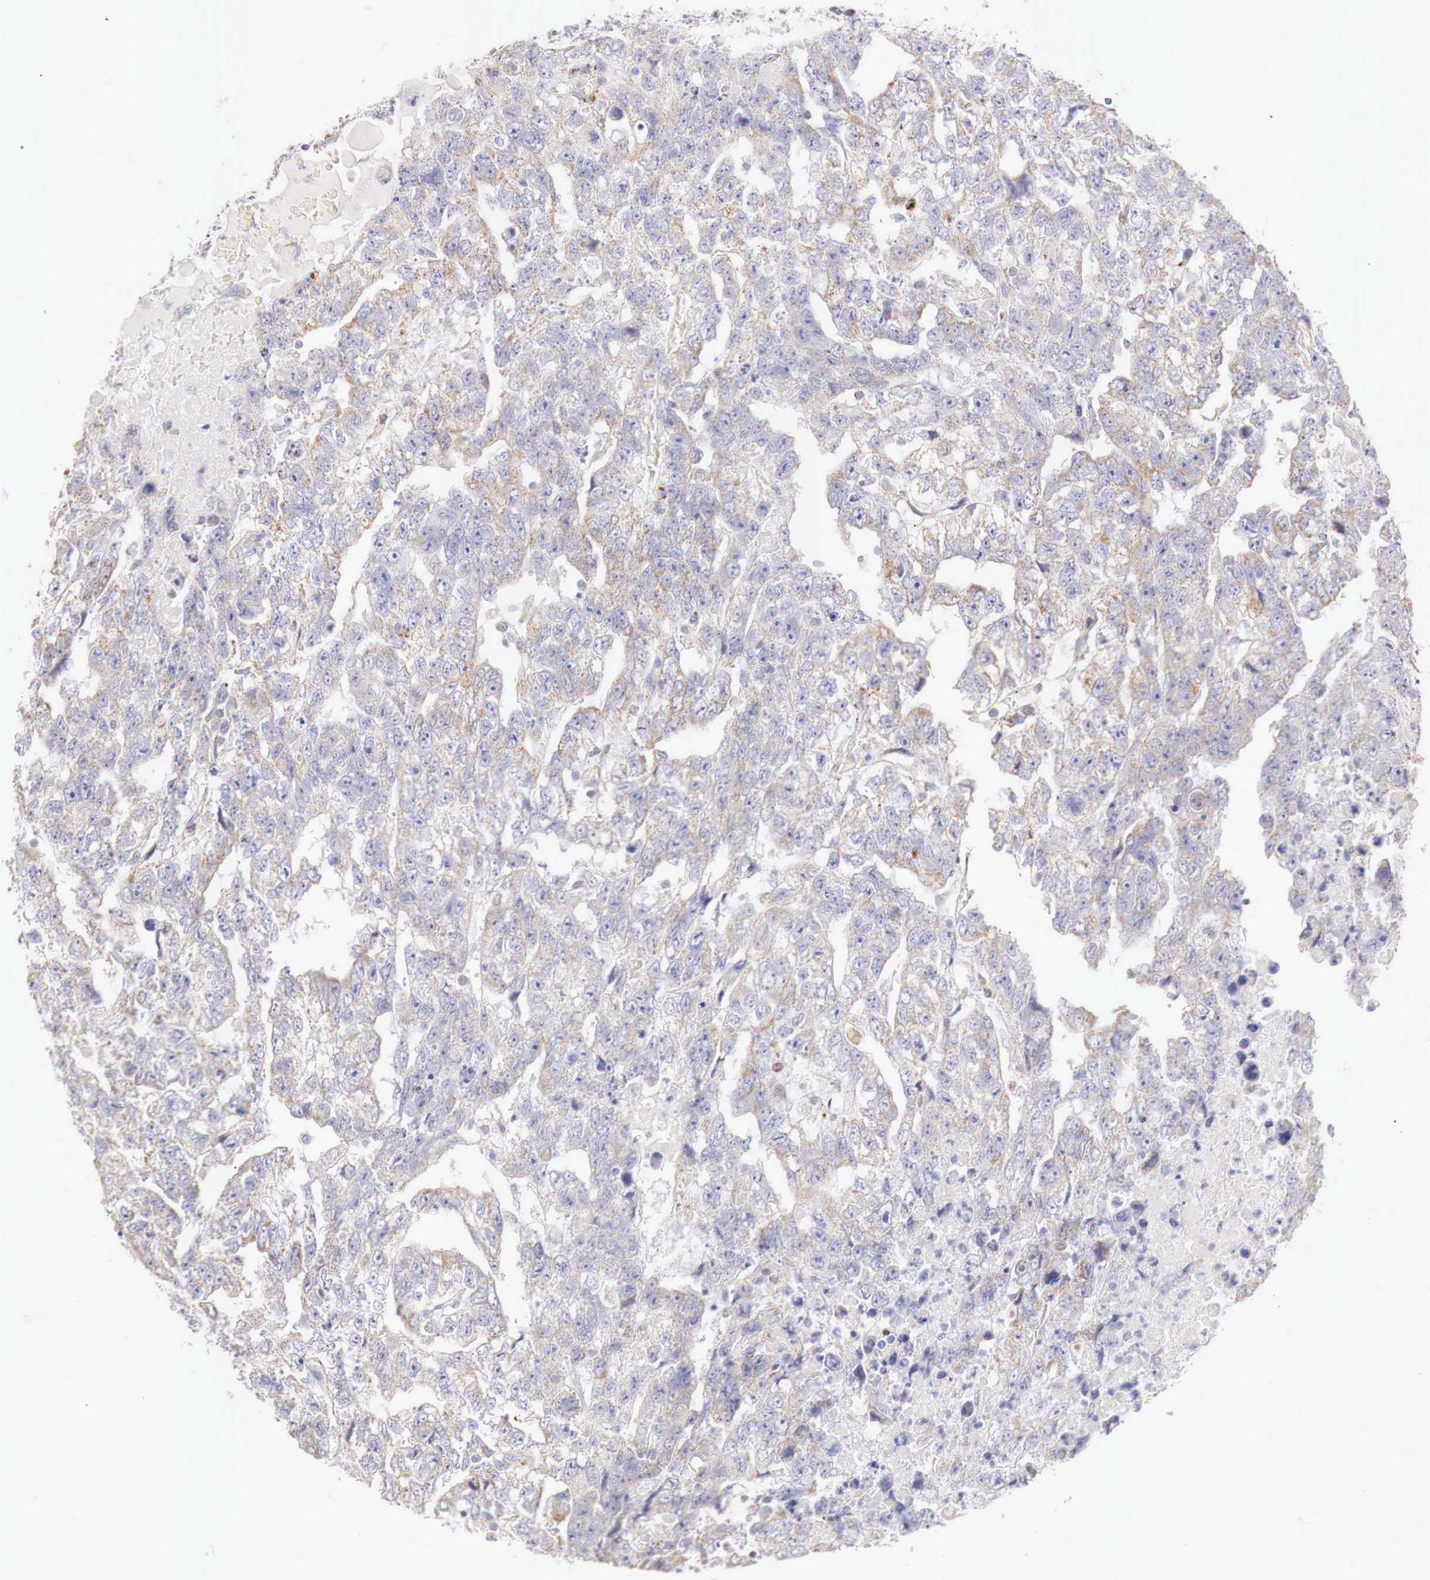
{"staining": {"intensity": "weak", "quantity": "<25%", "location": "none"}, "tissue": "testis cancer", "cell_type": "Tumor cells", "image_type": "cancer", "snomed": [{"axis": "morphology", "description": "Carcinoma, Embryonal, NOS"}, {"axis": "topography", "description": "Testis"}], "caption": "High power microscopy image of an immunohistochemistry micrograph of testis cancer, revealing no significant positivity in tumor cells.", "gene": "IDH3G", "patient": {"sex": "male", "age": 36}}